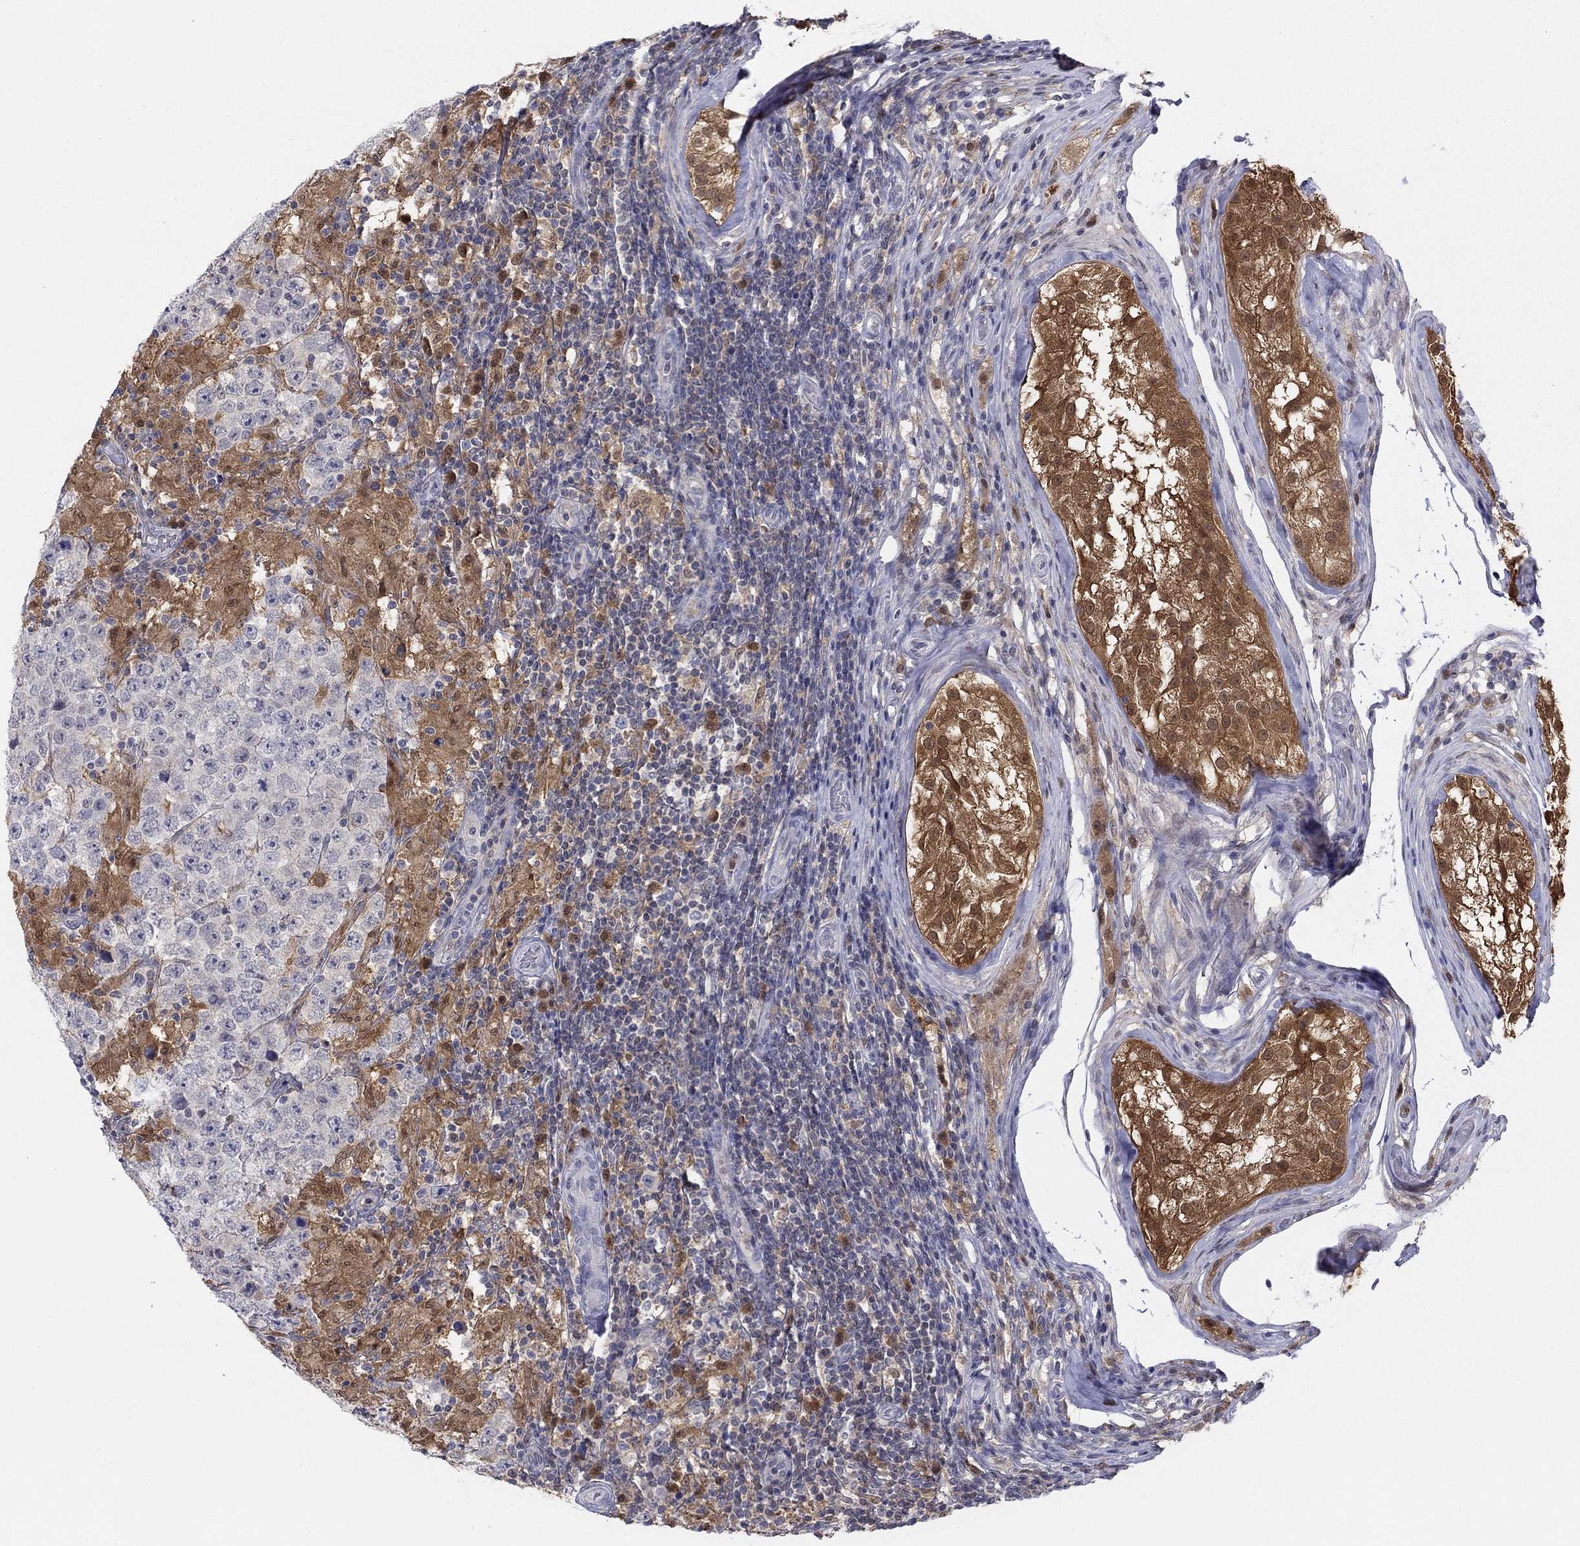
{"staining": {"intensity": "negative", "quantity": "none", "location": "none"}, "tissue": "testis cancer", "cell_type": "Tumor cells", "image_type": "cancer", "snomed": [{"axis": "morphology", "description": "Seminoma, NOS"}, {"axis": "morphology", "description": "Carcinoma, Embryonal, NOS"}, {"axis": "topography", "description": "Testis"}], "caption": "Seminoma (testis) was stained to show a protein in brown. There is no significant positivity in tumor cells.", "gene": "PDXK", "patient": {"sex": "male", "age": 41}}